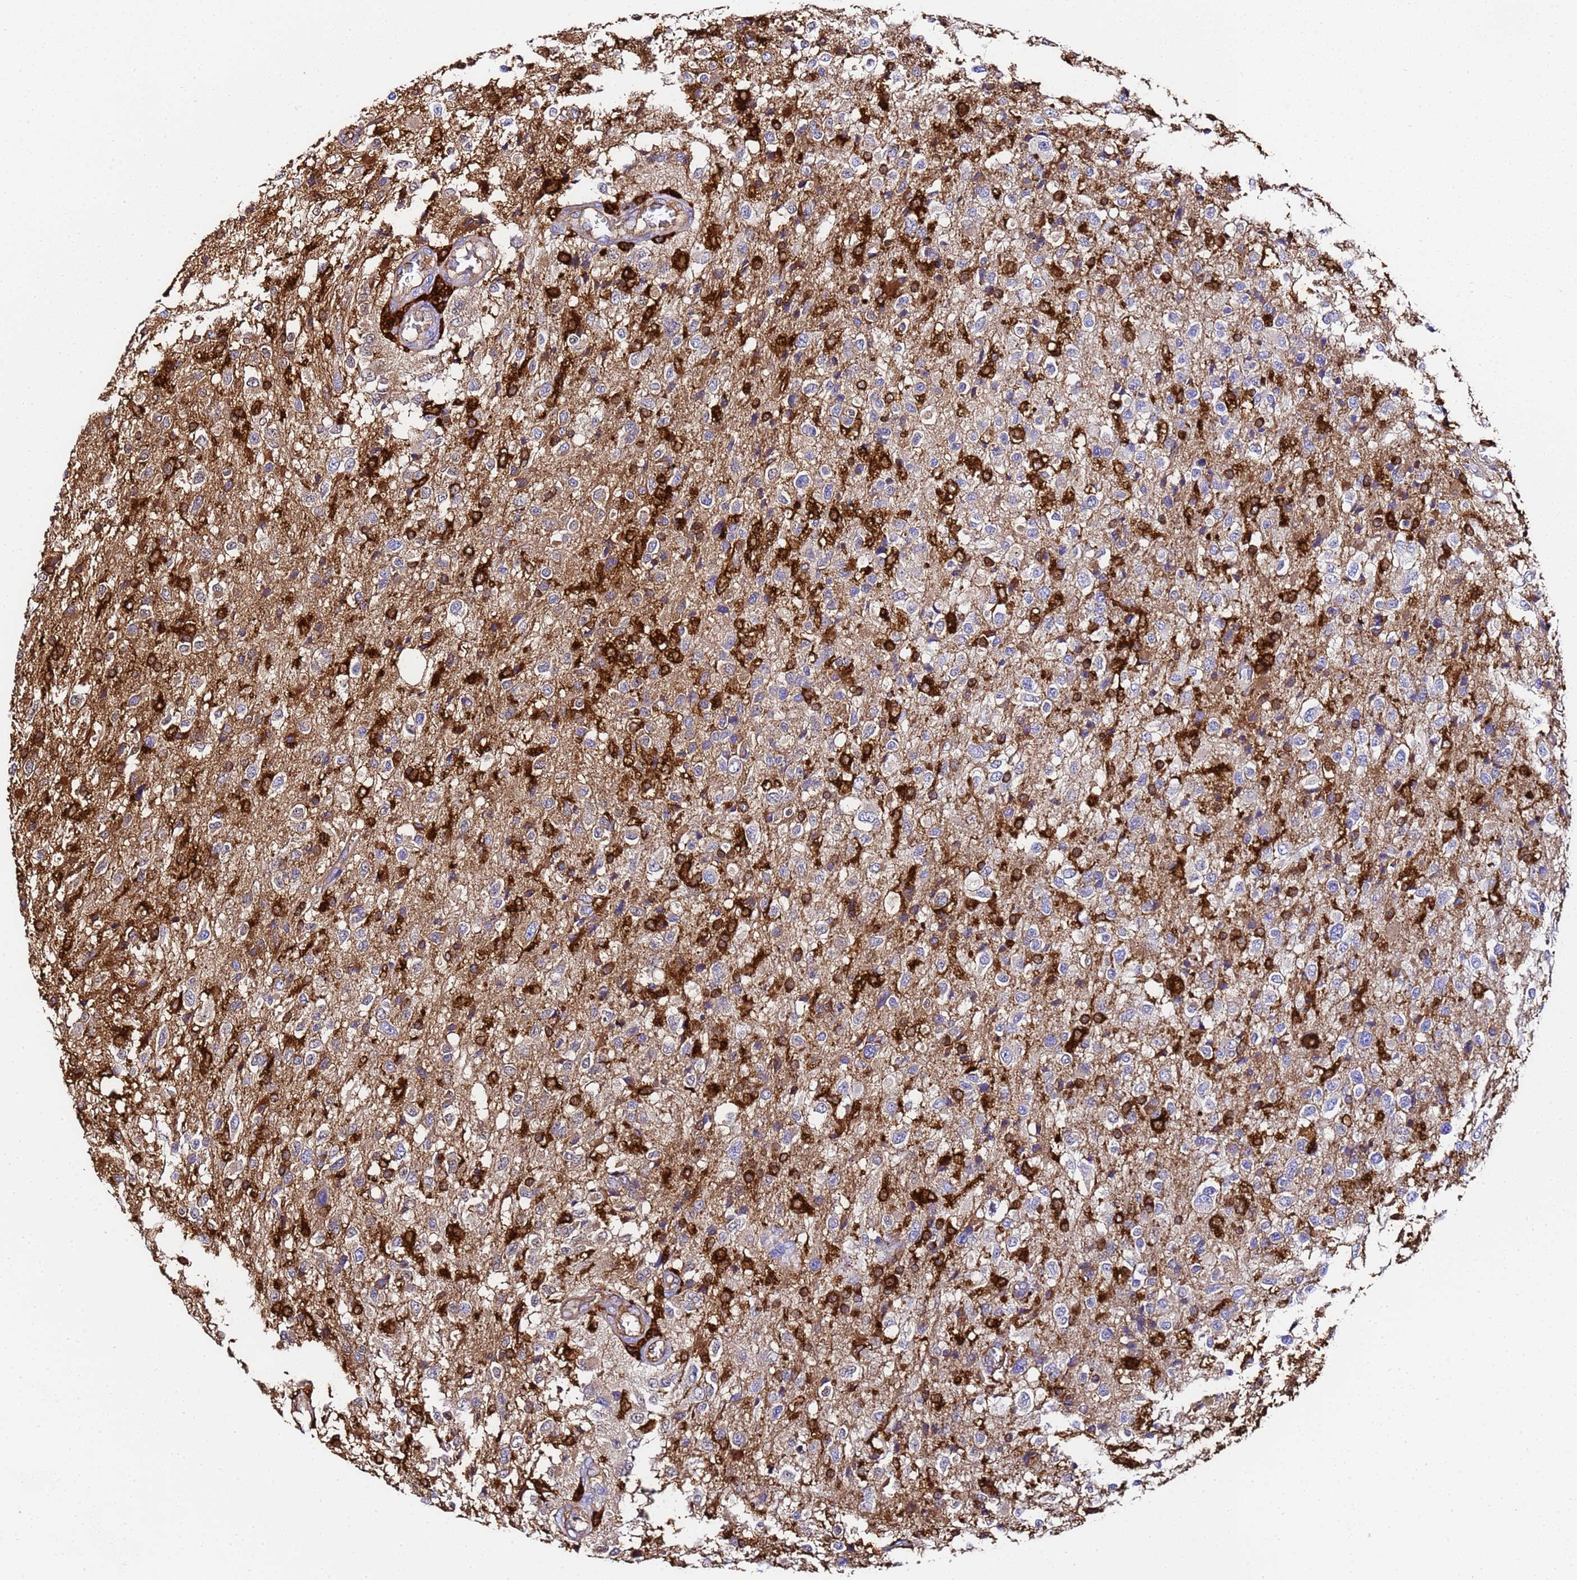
{"staining": {"intensity": "strong", "quantity": "<25%", "location": "cytoplasmic/membranous"}, "tissue": "glioma", "cell_type": "Tumor cells", "image_type": "cancer", "snomed": [{"axis": "morphology", "description": "Glioma, malignant, High grade"}, {"axis": "topography", "description": "Brain"}], "caption": "Immunohistochemical staining of malignant glioma (high-grade) shows strong cytoplasmic/membranous protein staining in about <25% of tumor cells.", "gene": "FTL", "patient": {"sex": "female", "age": 74}}